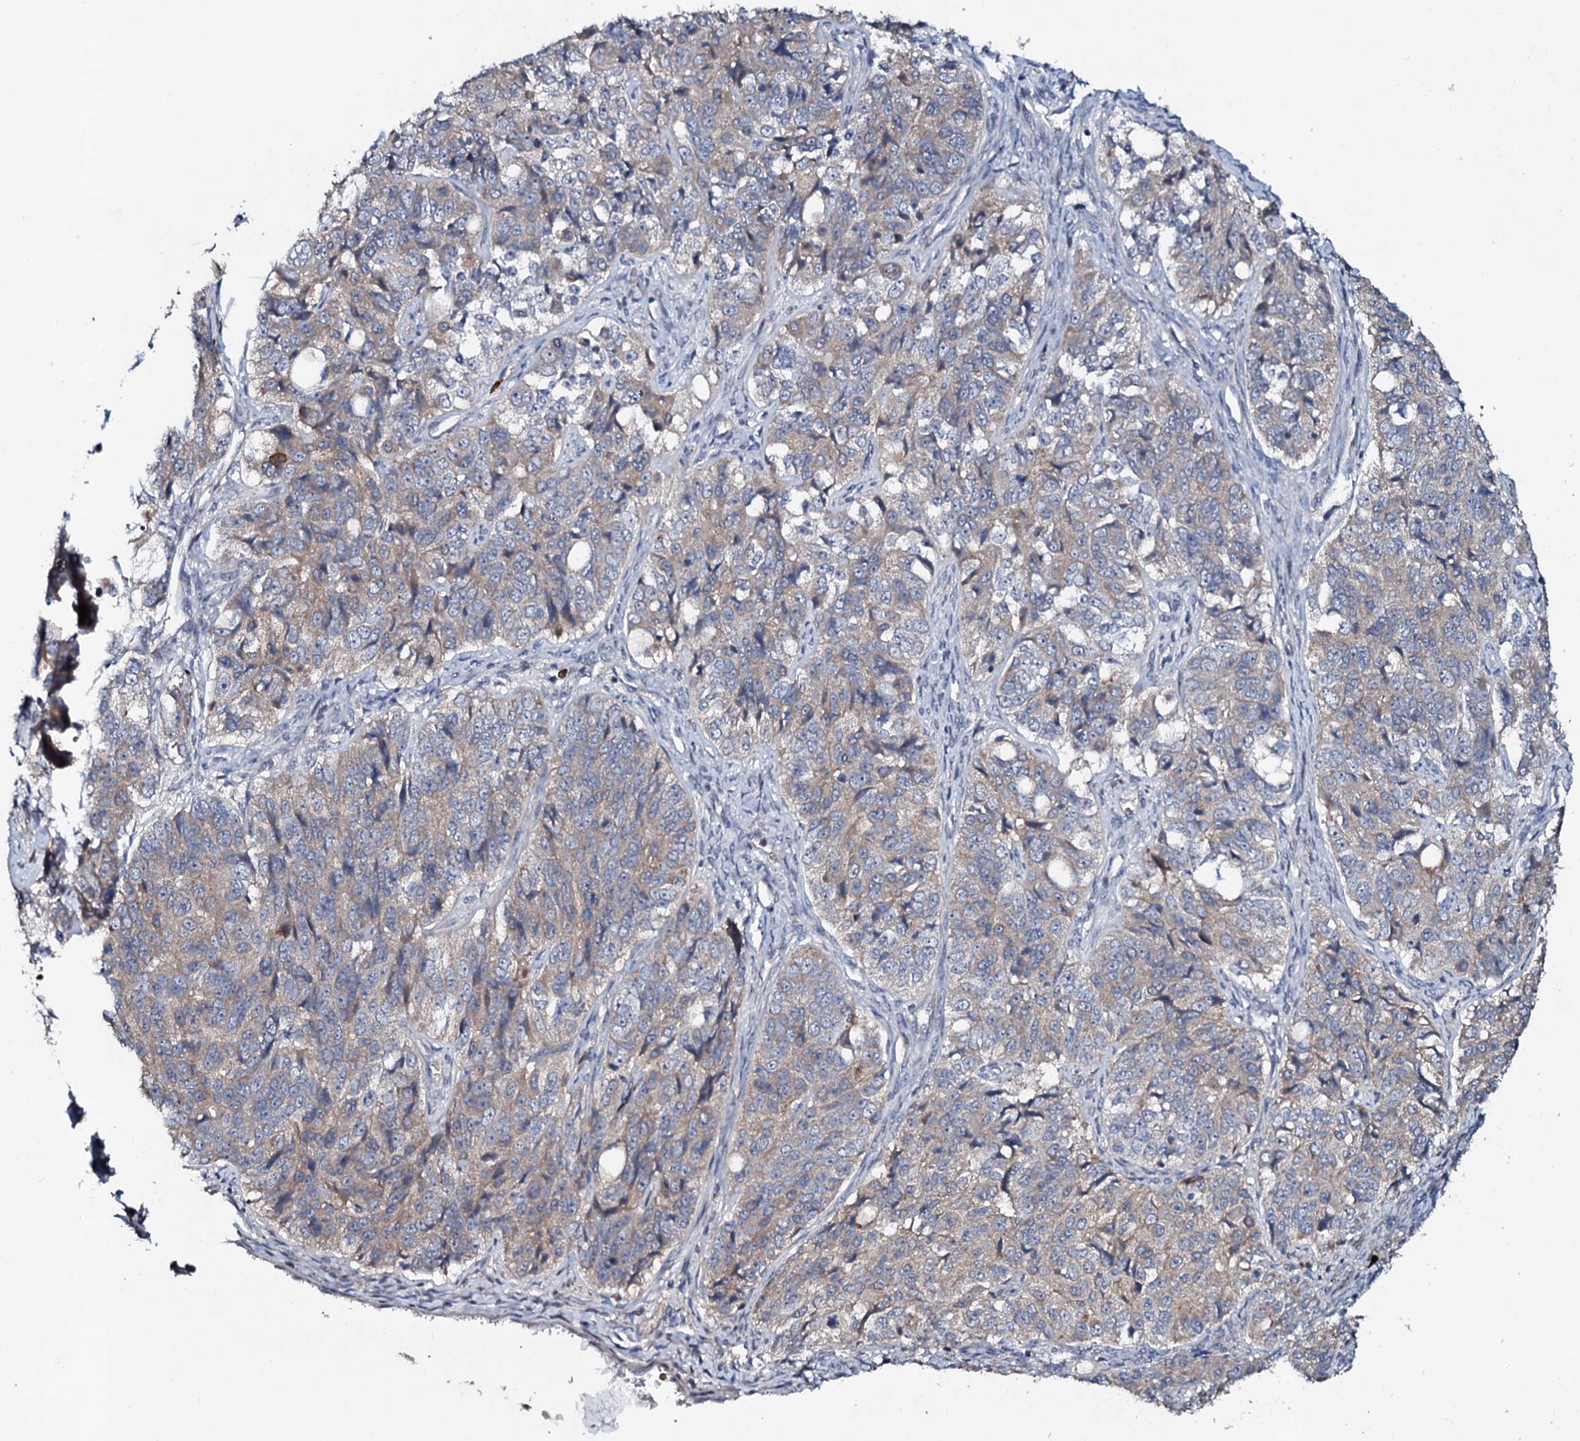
{"staining": {"intensity": "weak", "quantity": ">75%", "location": "cytoplasmic/membranous"}, "tissue": "ovarian cancer", "cell_type": "Tumor cells", "image_type": "cancer", "snomed": [{"axis": "morphology", "description": "Carcinoma, endometroid"}, {"axis": "topography", "description": "Ovary"}], "caption": "Ovarian cancer stained for a protein shows weak cytoplasmic/membranous positivity in tumor cells.", "gene": "COG6", "patient": {"sex": "female", "age": 51}}